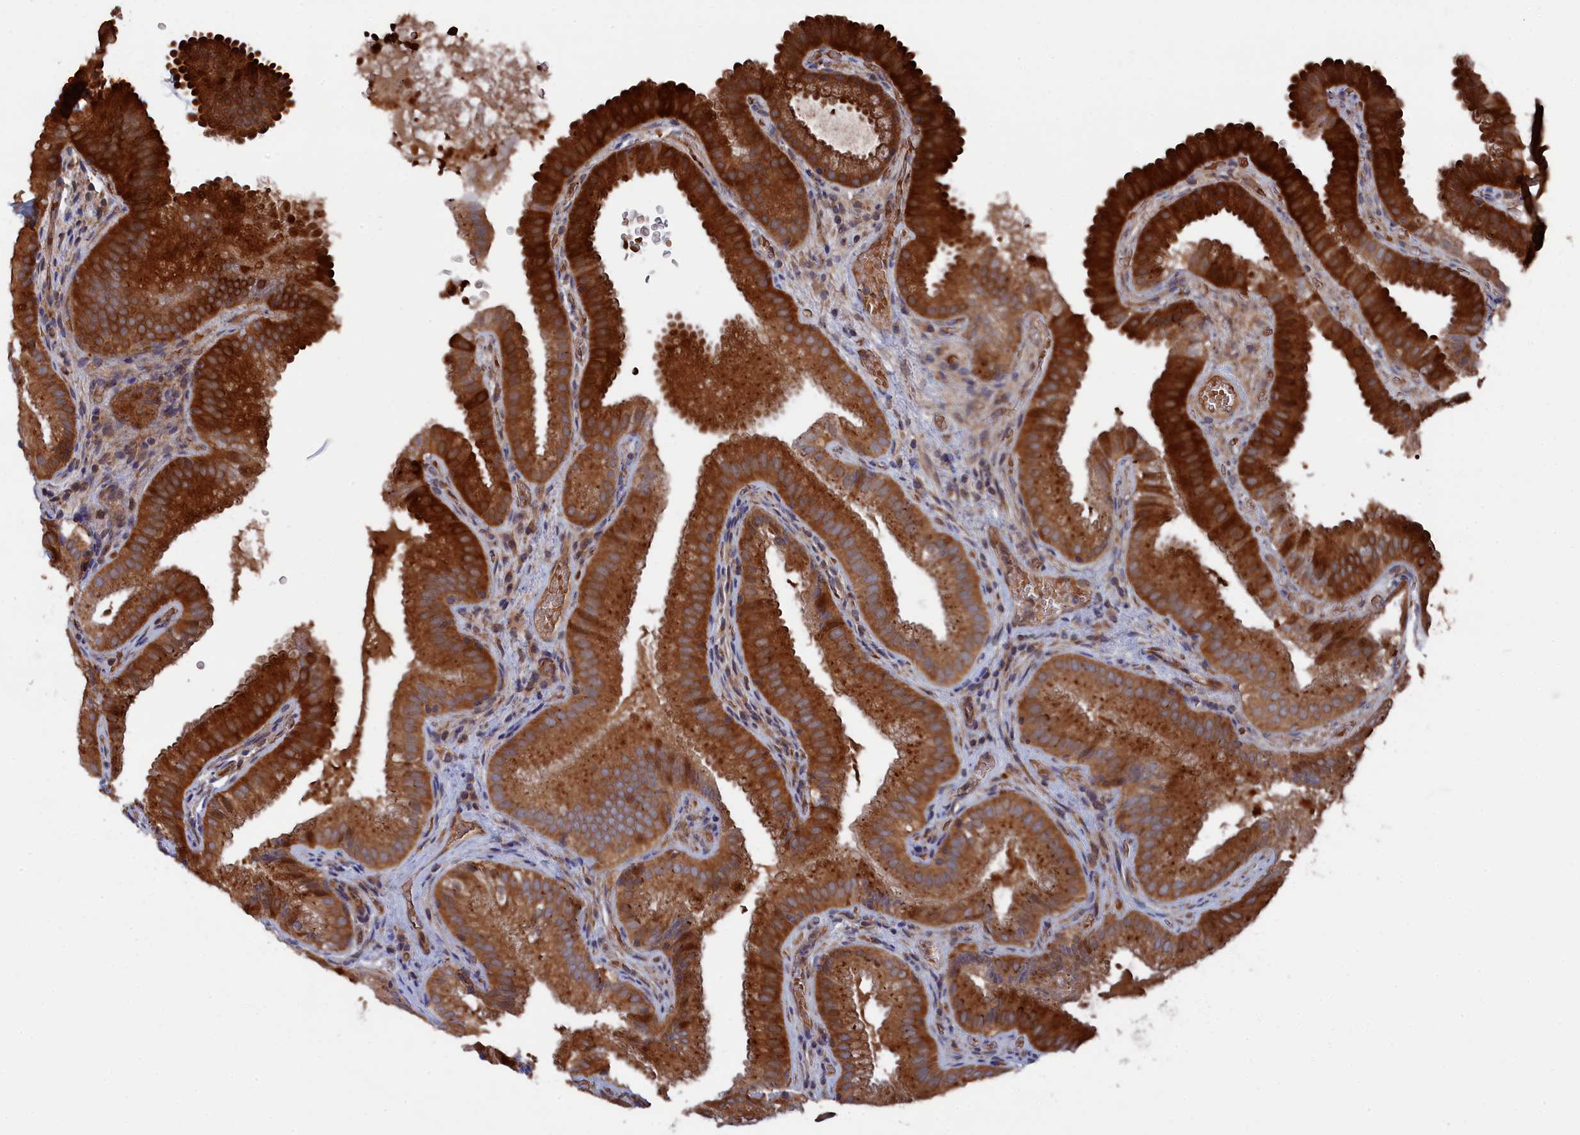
{"staining": {"intensity": "strong", "quantity": ">75%", "location": "cytoplasmic/membranous"}, "tissue": "gallbladder", "cell_type": "Glandular cells", "image_type": "normal", "snomed": [{"axis": "morphology", "description": "Normal tissue, NOS"}, {"axis": "topography", "description": "Gallbladder"}], "caption": "A high amount of strong cytoplasmic/membranous staining is seen in about >75% of glandular cells in benign gallbladder.", "gene": "SMG9", "patient": {"sex": "female", "age": 30}}